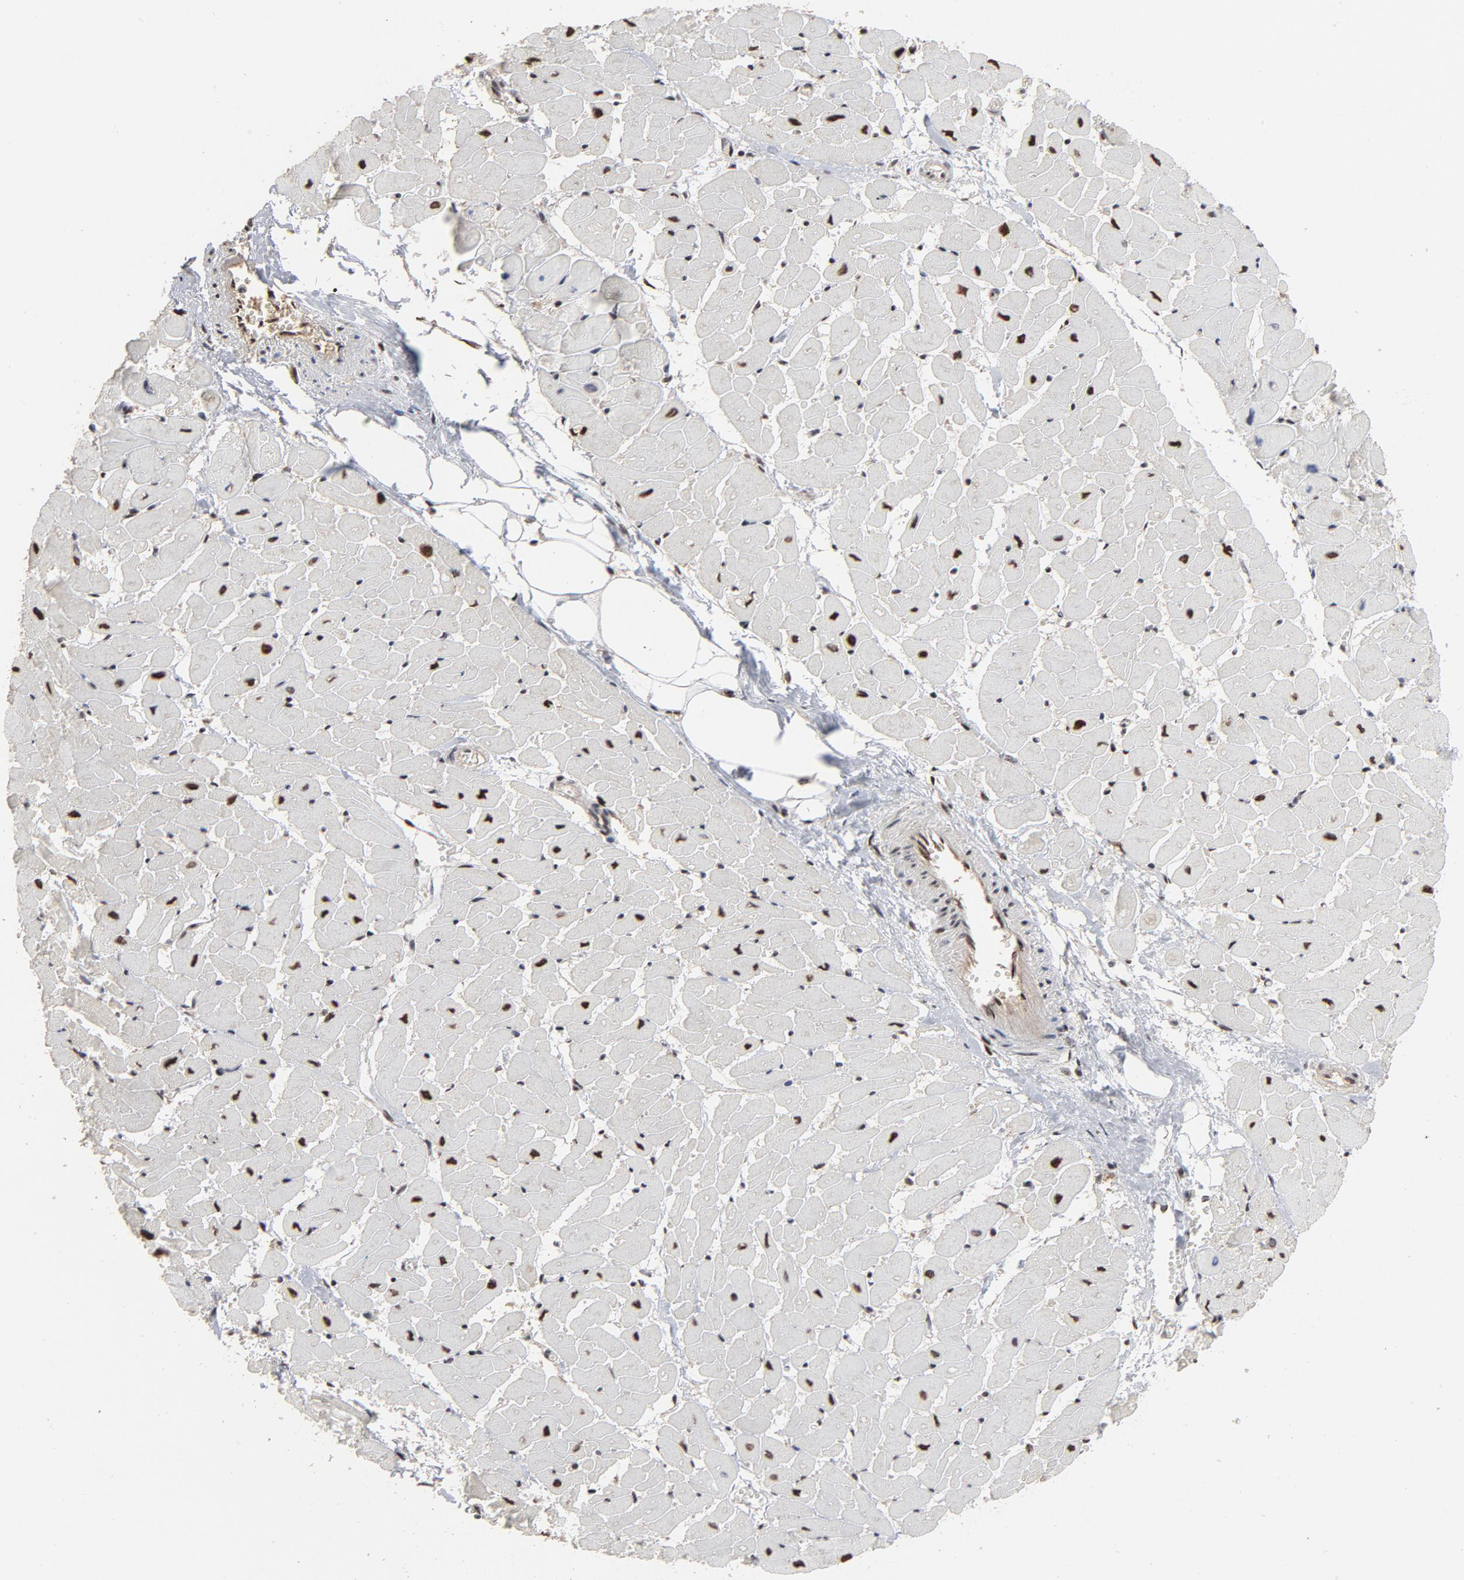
{"staining": {"intensity": "strong", "quantity": ">75%", "location": "nuclear"}, "tissue": "heart muscle", "cell_type": "Cardiomyocytes", "image_type": "normal", "snomed": [{"axis": "morphology", "description": "Normal tissue, NOS"}, {"axis": "topography", "description": "Heart"}], "caption": "Immunohistochemistry (IHC) micrograph of normal heart muscle stained for a protein (brown), which demonstrates high levels of strong nuclear expression in approximately >75% of cardiomyocytes.", "gene": "TP53RK", "patient": {"sex": "female", "age": 19}}